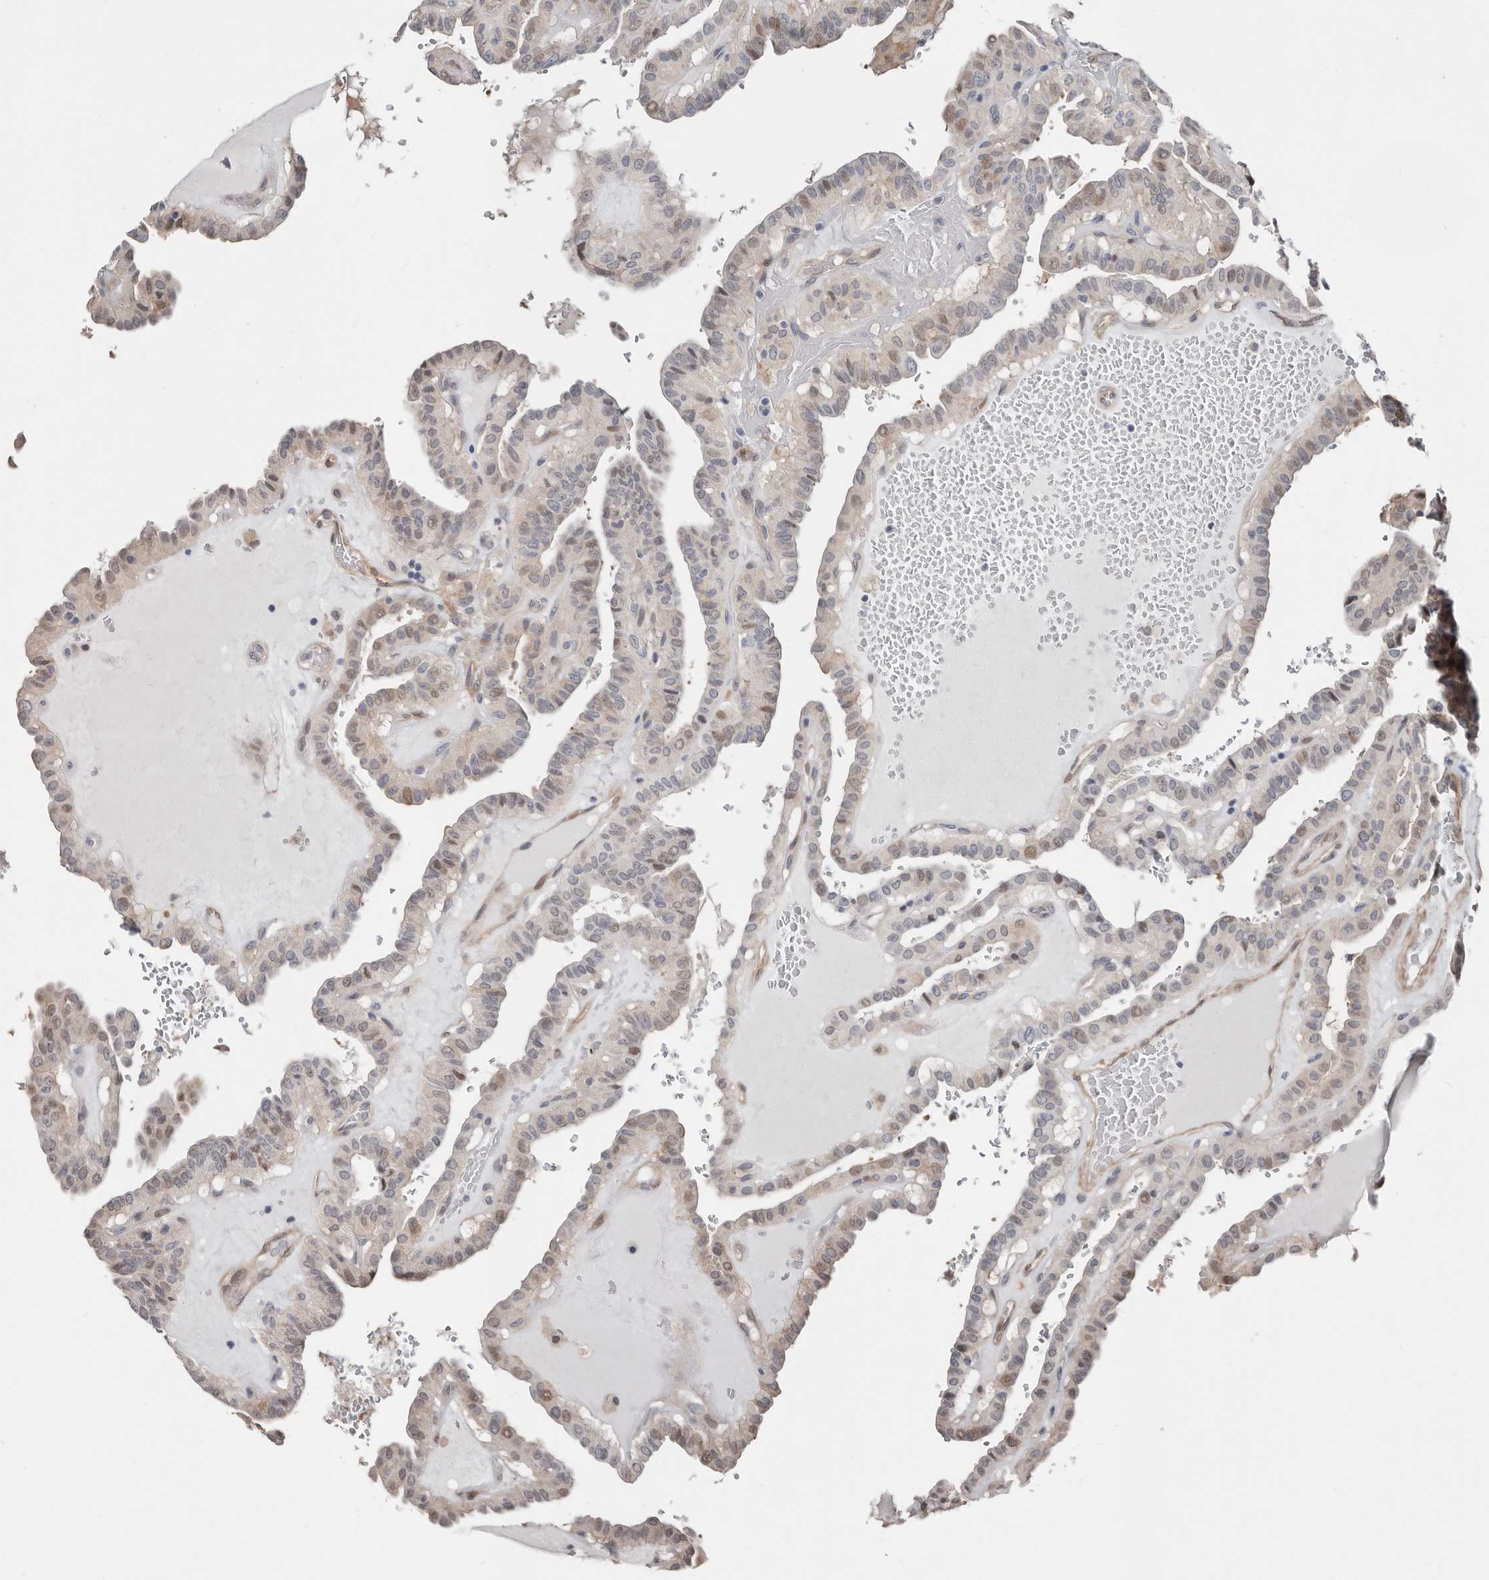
{"staining": {"intensity": "weak", "quantity": "25%-75%", "location": "cytoplasmic/membranous,nuclear"}, "tissue": "thyroid cancer", "cell_type": "Tumor cells", "image_type": "cancer", "snomed": [{"axis": "morphology", "description": "Papillary adenocarcinoma, NOS"}, {"axis": "topography", "description": "Thyroid gland"}], "caption": "DAB immunohistochemical staining of thyroid cancer (papillary adenocarcinoma) displays weak cytoplasmic/membranous and nuclear protein expression in approximately 25%-75% of tumor cells. The protein of interest is stained brown, and the nuclei are stained in blue (DAB (3,3'-diaminobenzidine) IHC with brightfield microscopy, high magnification).", "gene": "ASRGL1", "patient": {"sex": "male", "age": 77}}